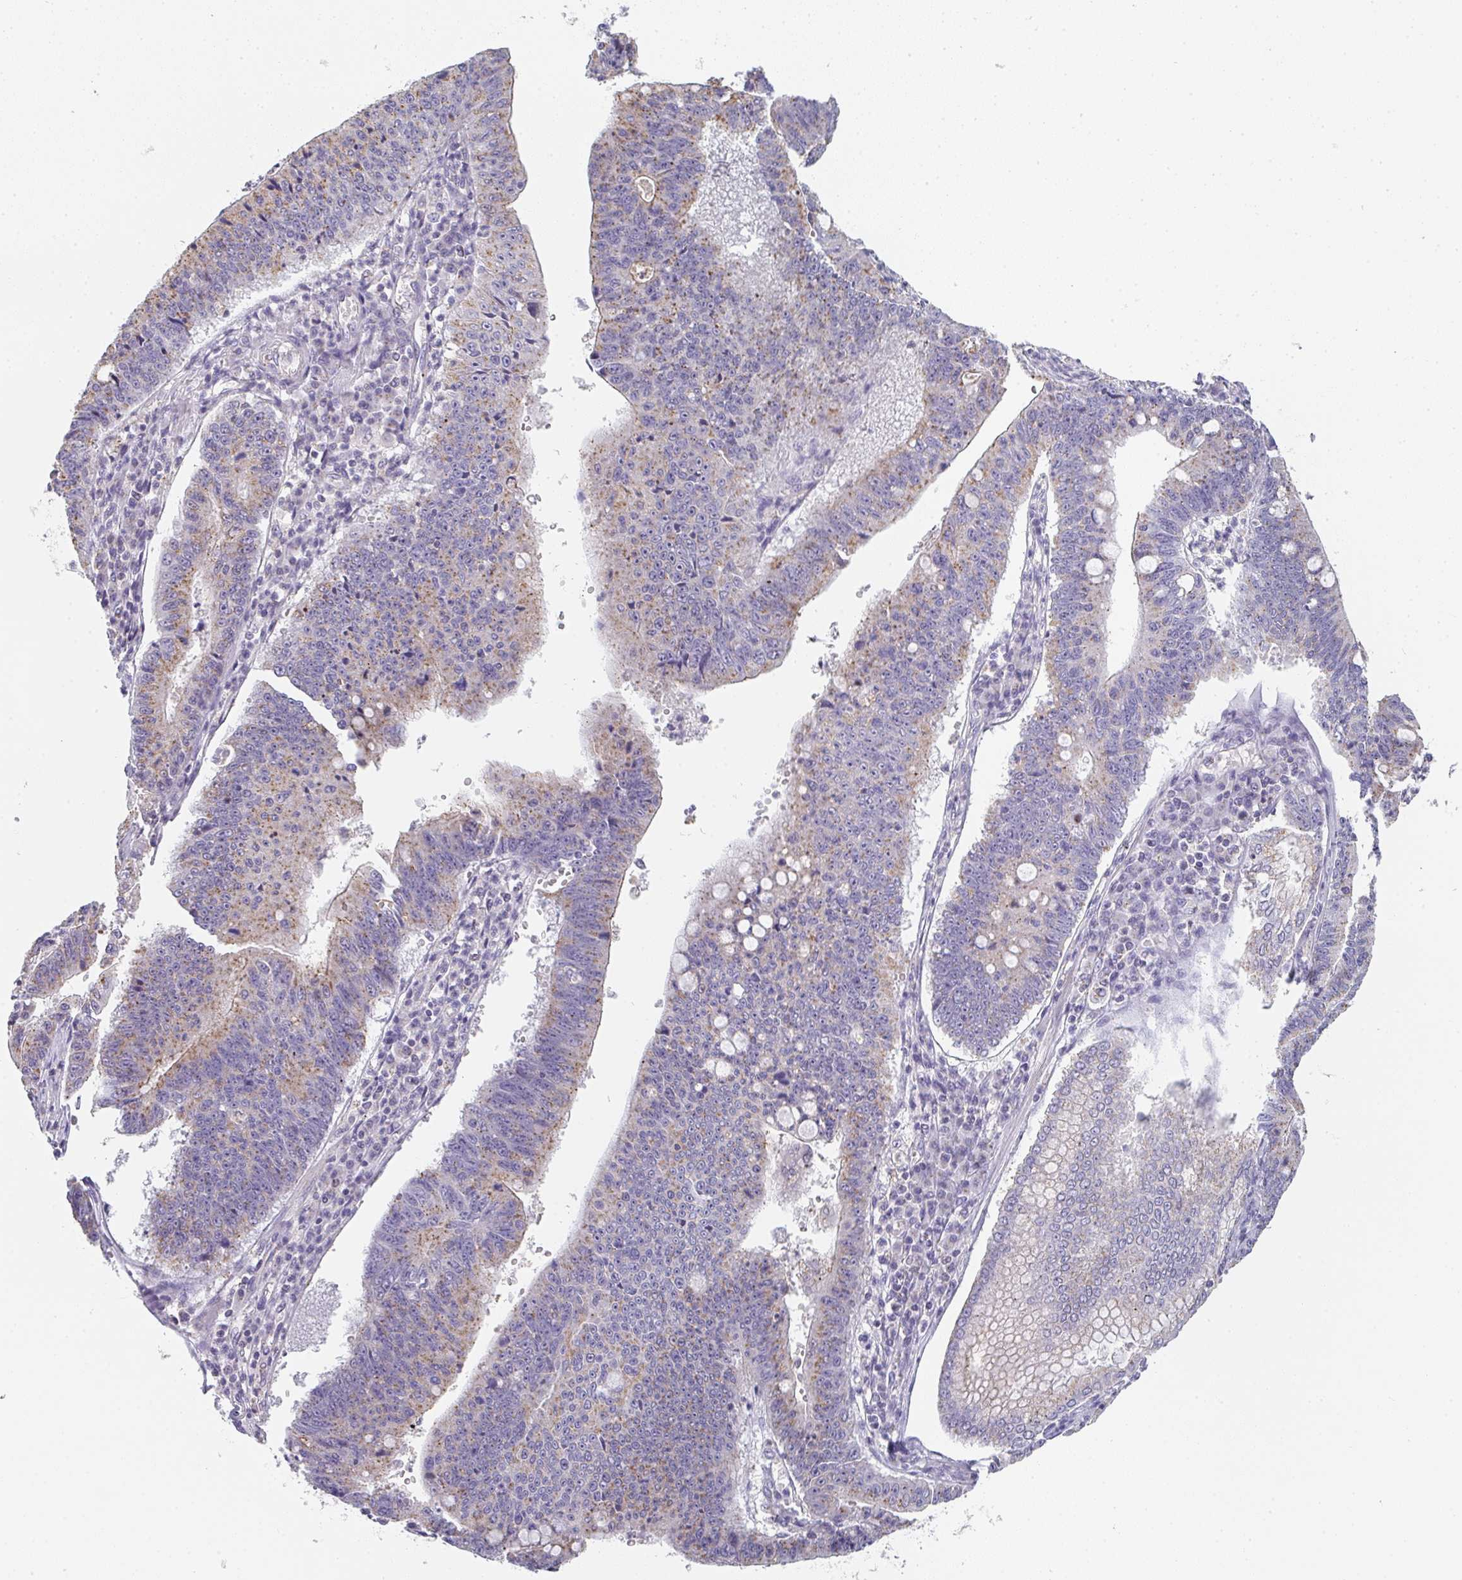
{"staining": {"intensity": "moderate", "quantity": "25%-75%", "location": "cytoplasmic/membranous"}, "tissue": "stomach cancer", "cell_type": "Tumor cells", "image_type": "cancer", "snomed": [{"axis": "morphology", "description": "Adenocarcinoma, NOS"}, {"axis": "topography", "description": "Stomach"}], "caption": "The micrograph exhibits a brown stain indicating the presence of a protein in the cytoplasmic/membranous of tumor cells in stomach cancer (adenocarcinoma).", "gene": "CHMP5", "patient": {"sex": "male", "age": 59}}